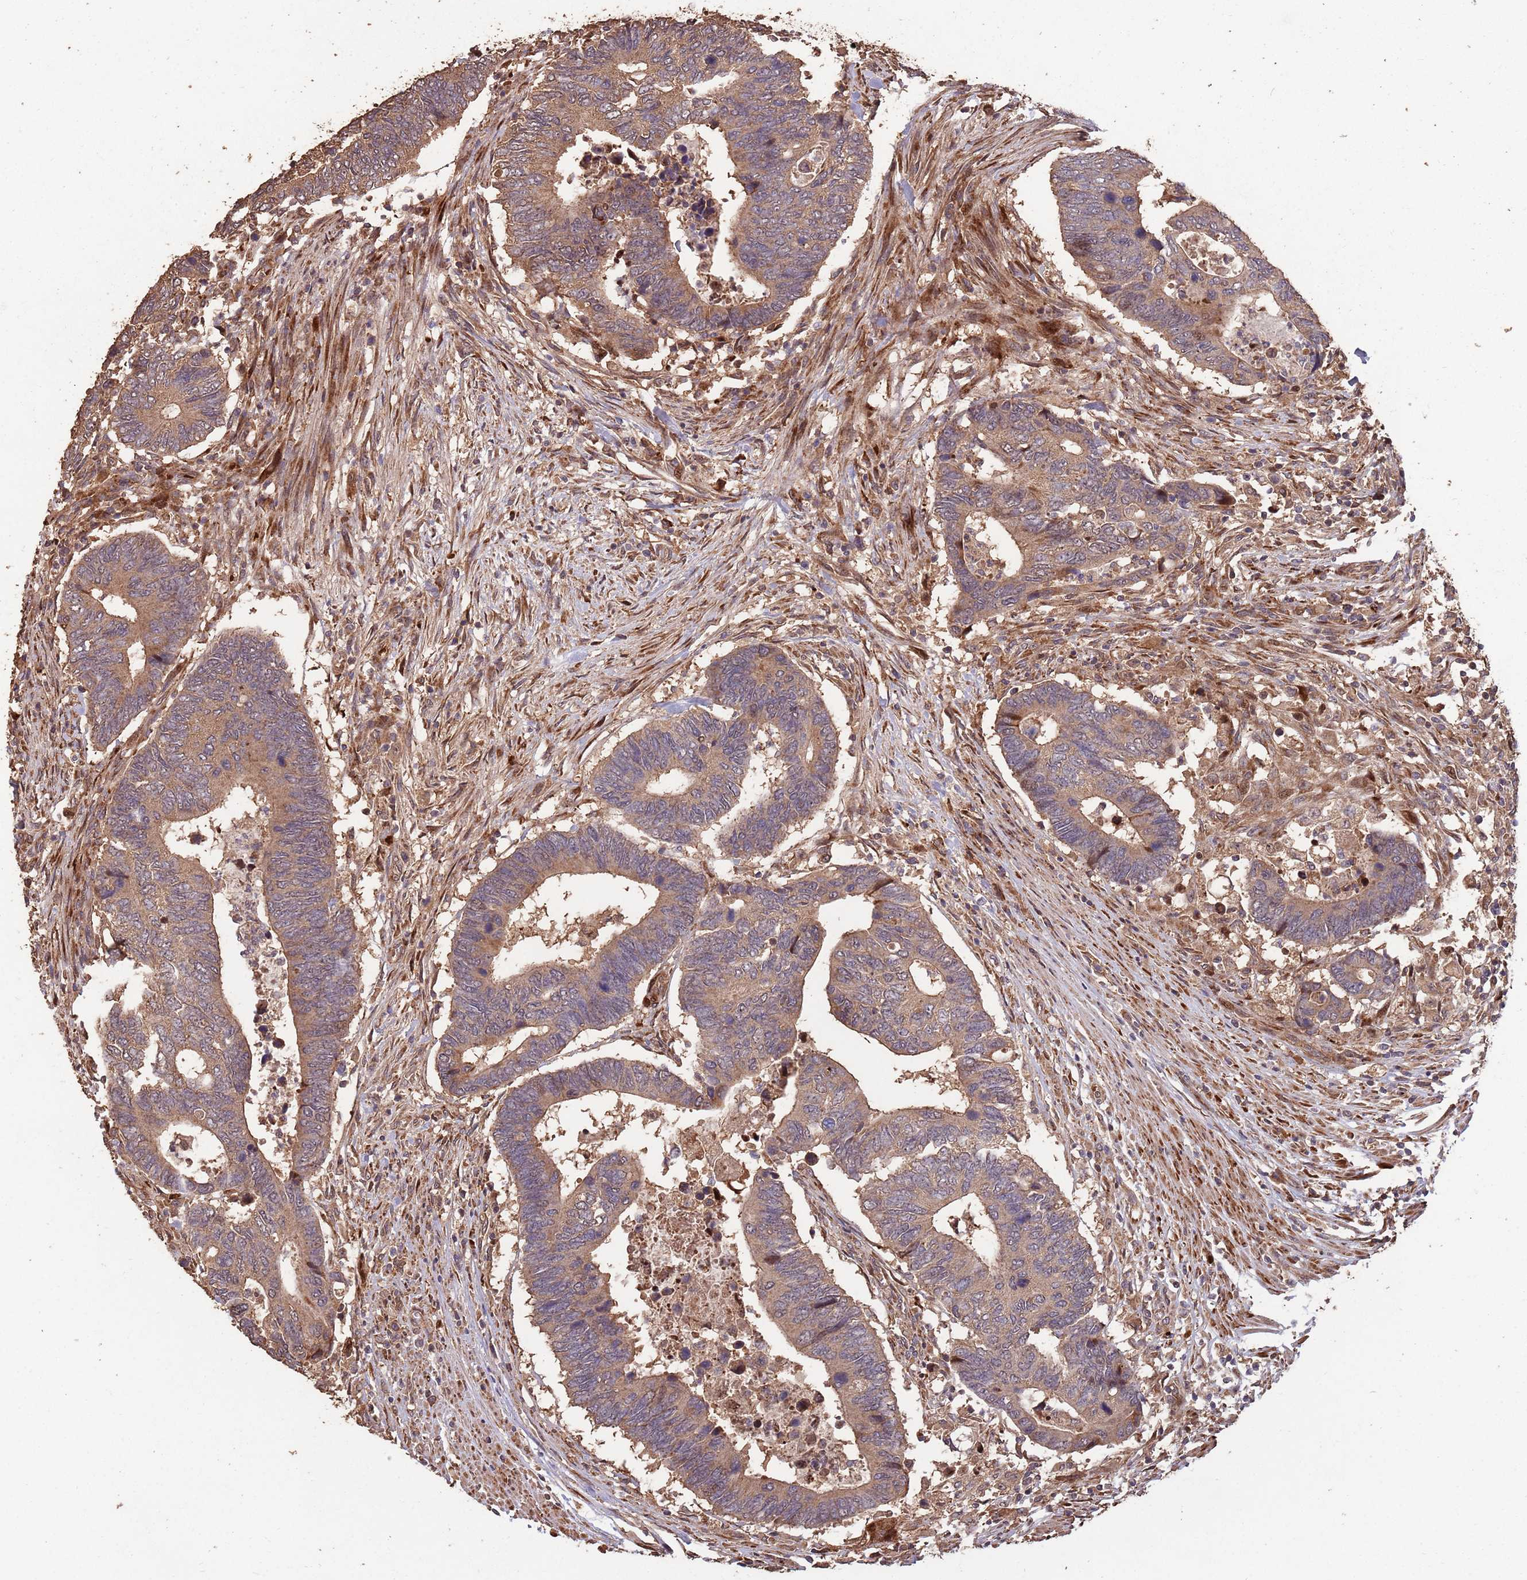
{"staining": {"intensity": "moderate", "quantity": ">75%", "location": "cytoplasmic/membranous"}, "tissue": "colorectal cancer", "cell_type": "Tumor cells", "image_type": "cancer", "snomed": [{"axis": "morphology", "description": "Adenocarcinoma, NOS"}, {"axis": "topography", "description": "Colon"}], "caption": "Immunohistochemical staining of colorectal cancer (adenocarcinoma) exhibits medium levels of moderate cytoplasmic/membranous expression in about >75% of tumor cells. The staining was performed using DAB, with brown indicating positive protein expression. Nuclei are stained blue with hematoxylin.", "gene": "ZNF428", "patient": {"sex": "male", "age": 87}}